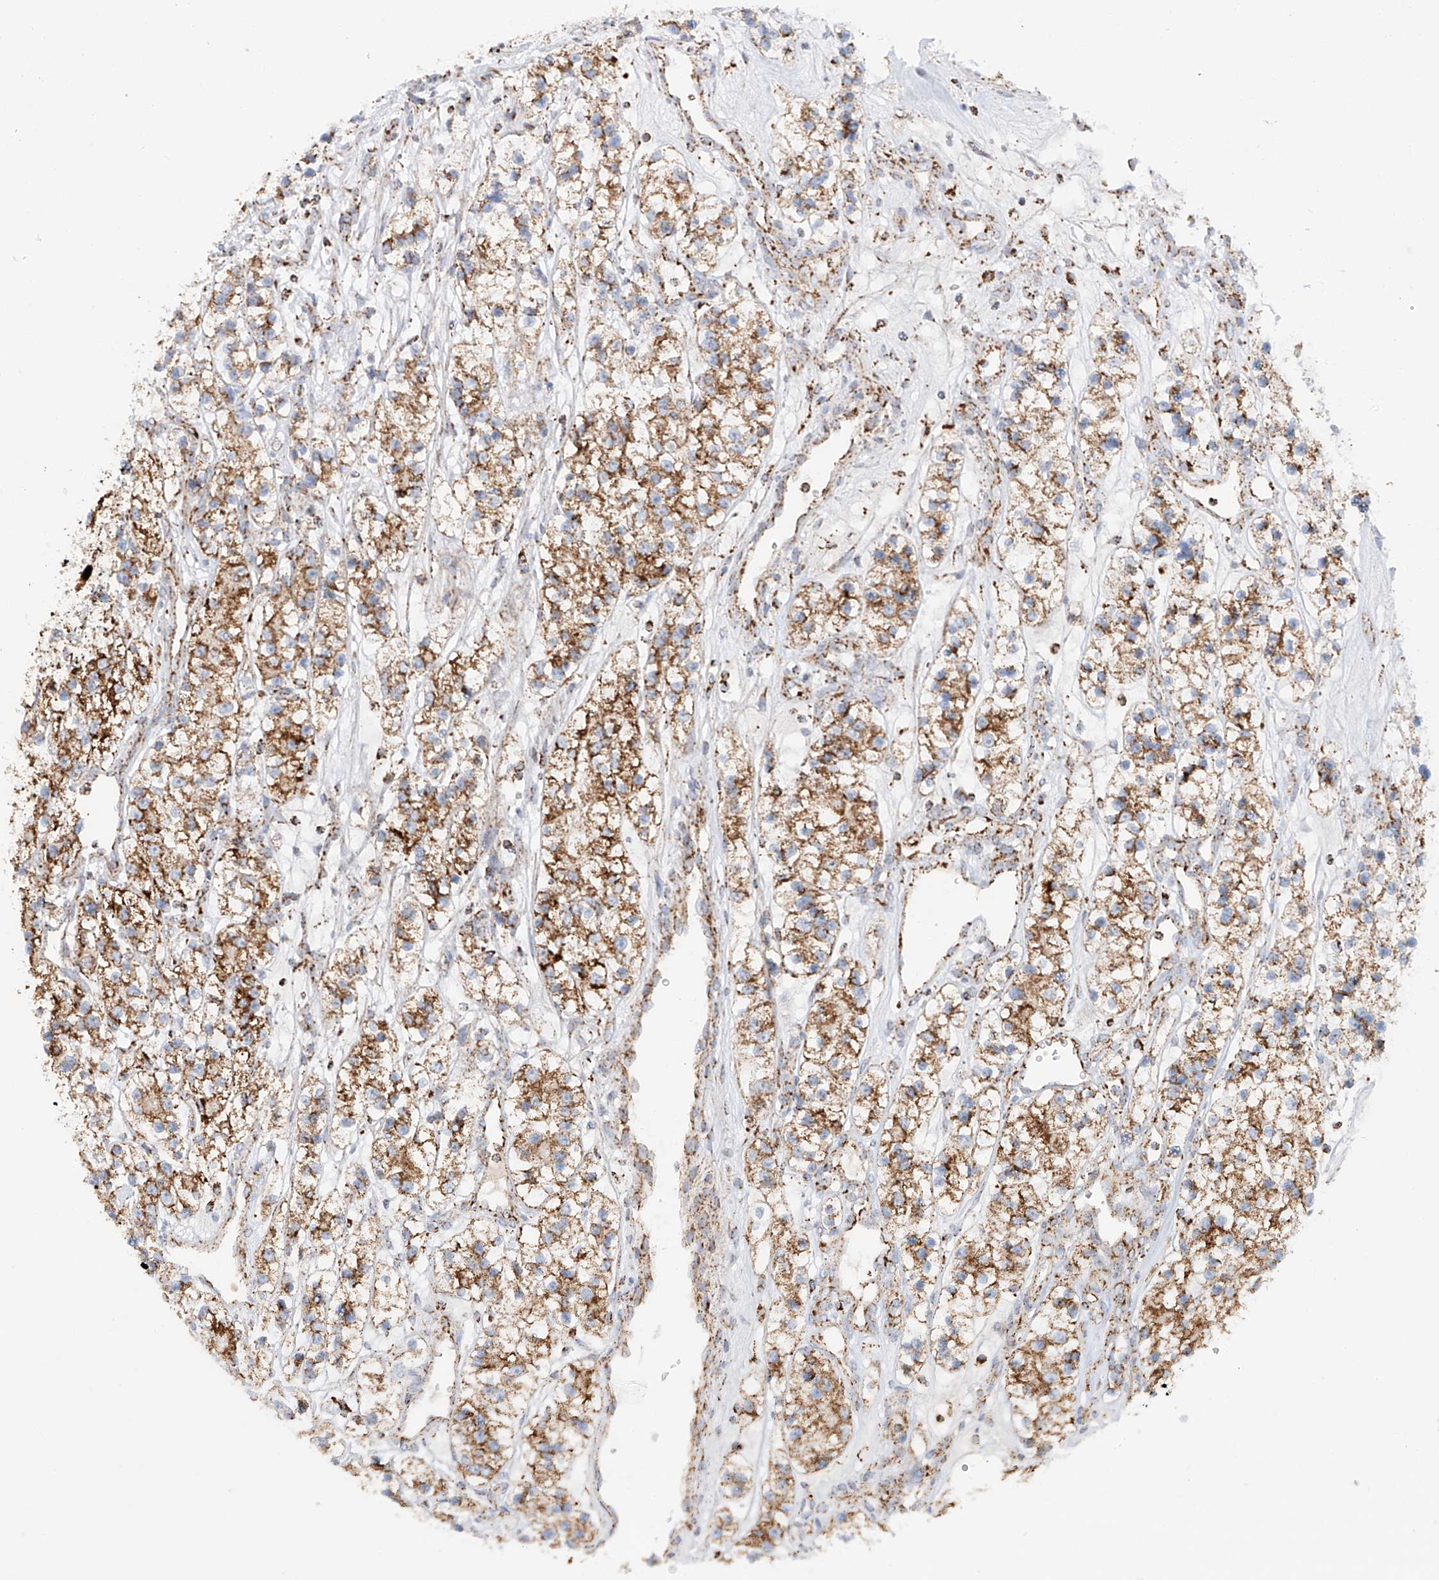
{"staining": {"intensity": "moderate", "quantity": "25%-75%", "location": "cytoplasmic/membranous"}, "tissue": "renal cancer", "cell_type": "Tumor cells", "image_type": "cancer", "snomed": [{"axis": "morphology", "description": "Adenocarcinoma, NOS"}, {"axis": "topography", "description": "Kidney"}], "caption": "Renal adenocarcinoma tissue demonstrates moderate cytoplasmic/membranous staining in about 25%-75% of tumor cells, visualized by immunohistochemistry.", "gene": "TTC27", "patient": {"sex": "female", "age": 57}}